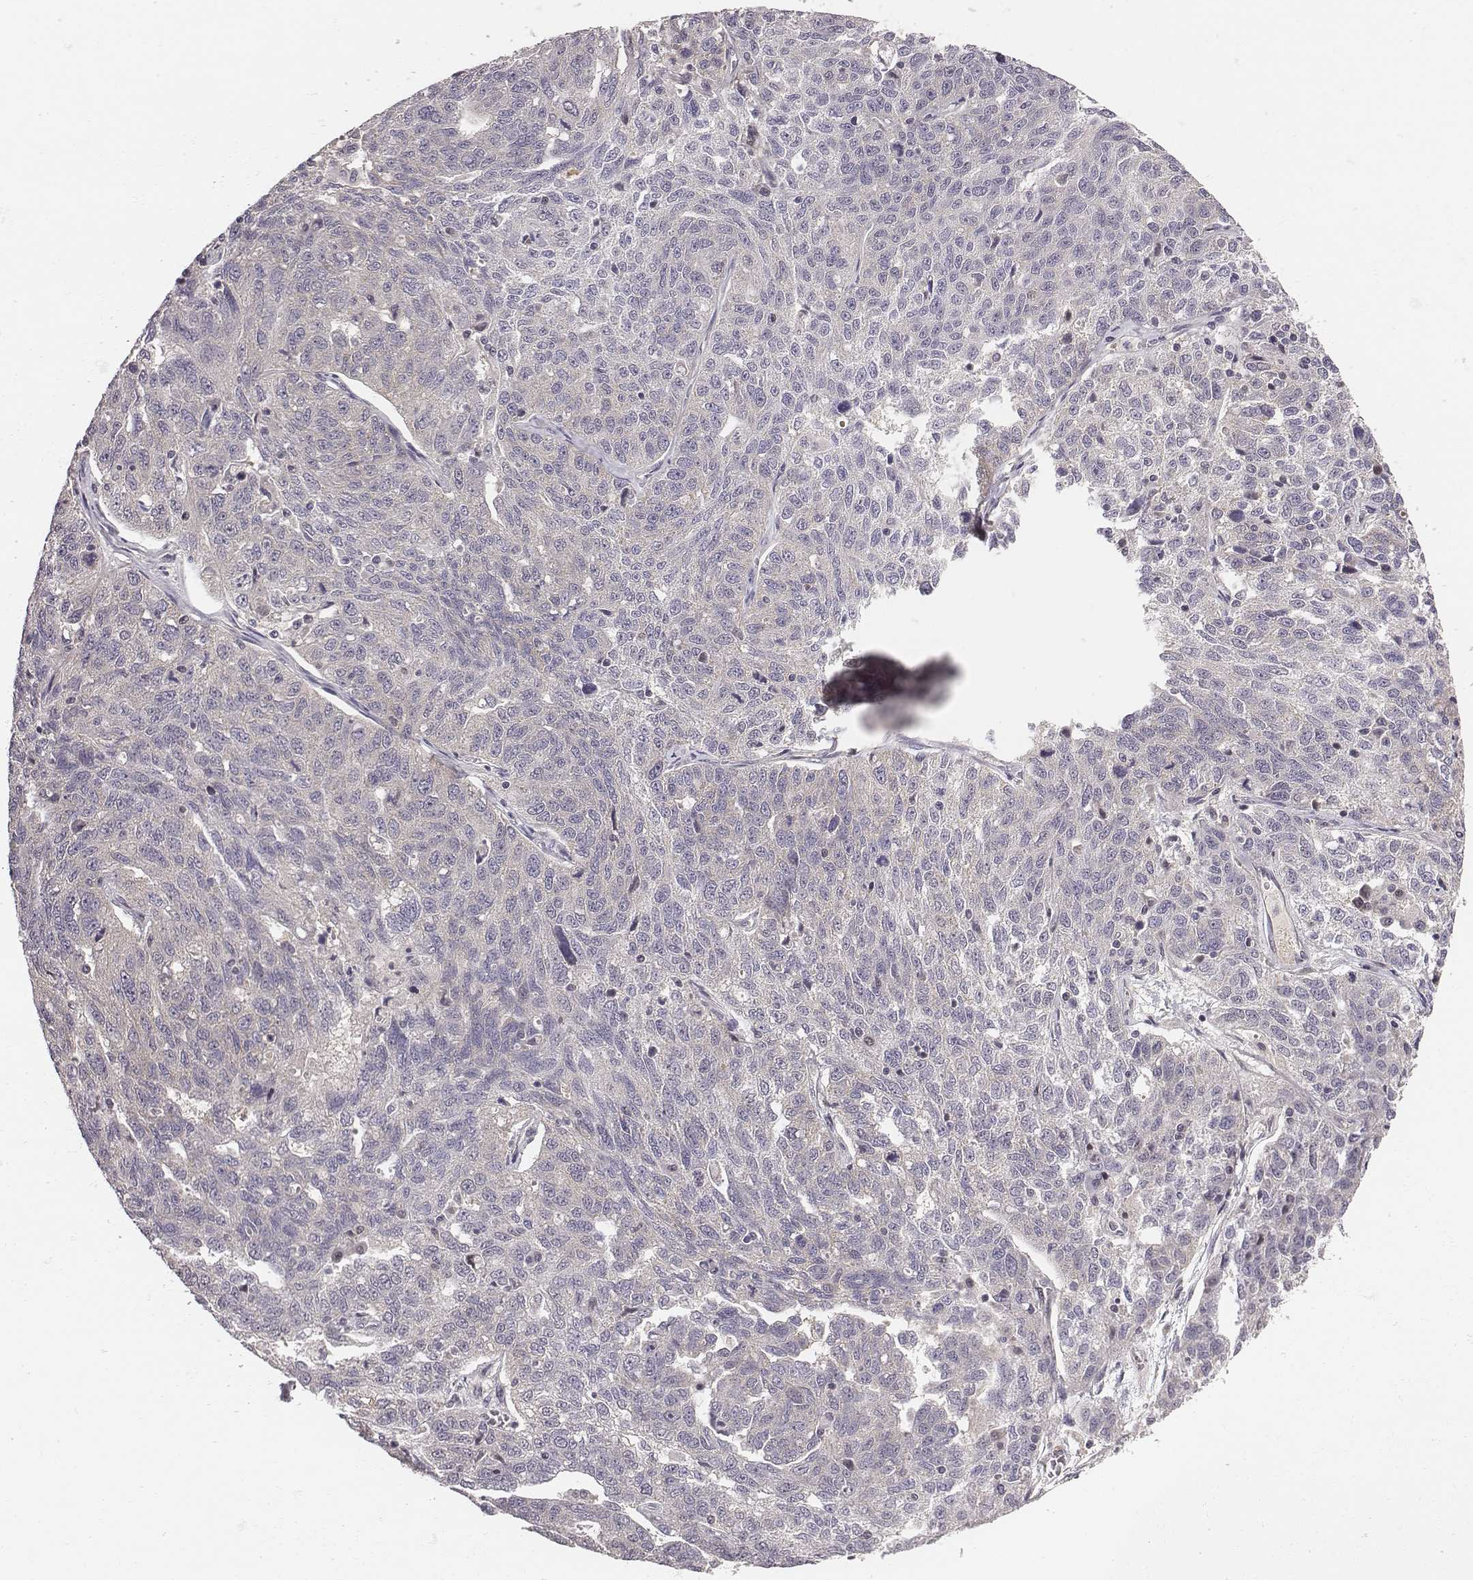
{"staining": {"intensity": "weak", "quantity": "<25%", "location": "cytoplasmic/membranous"}, "tissue": "ovarian cancer", "cell_type": "Tumor cells", "image_type": "cancer", "snomed": [{"axis": "morphology", "description": "Cystadenocarcinoma, serous, NOS"}, {"axis": "topography", "description": "Ovary"}], "caption": "Ovarian cancer stained for a protein using immunohistochemistry (IHC) demonstrates no staining tumor cells.", "gene": "SMURF2", "patient": {"sex": "female", "age": 71}}